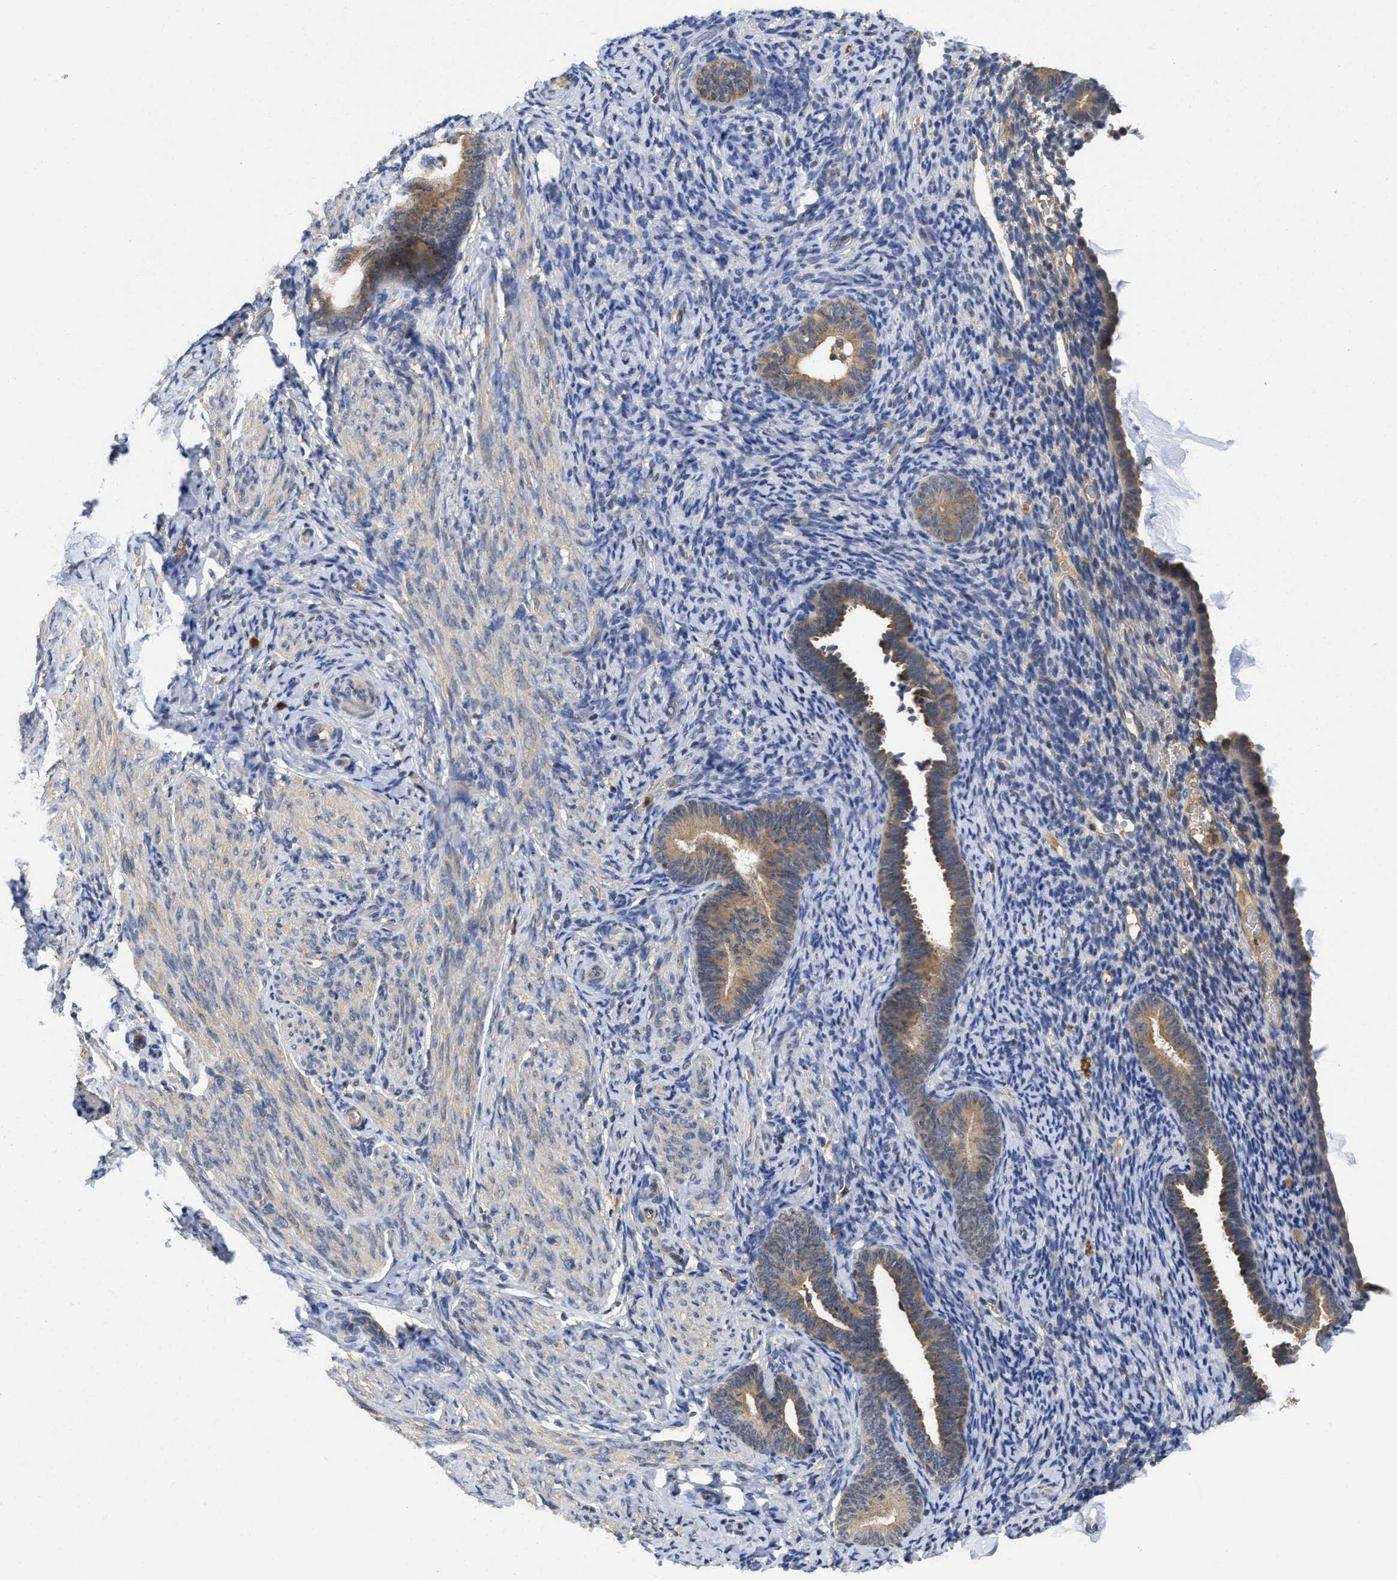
{"staining": {"intensity": "weak", "quantity": "<25%", "location": "cytoplasmic/membranous"}, "tissue": "endometrium", "cell_type": "Cells in endometrial stroma", "image_type": "normal", "snomed": [{"axis": "morphology", "description": "Normal tissue, NOS"}, {"axis": "topography", "description": "Endometrium"}], "caption": "Histopathology image shows no protein staining in cells in endometrial stroma of benign endometrium. (DAB (3,3'-diaminobenzidine) immunohistochemistry, high magnification).", "gene": "RNF216", "patient": {"sex": "female", "age": 51}}